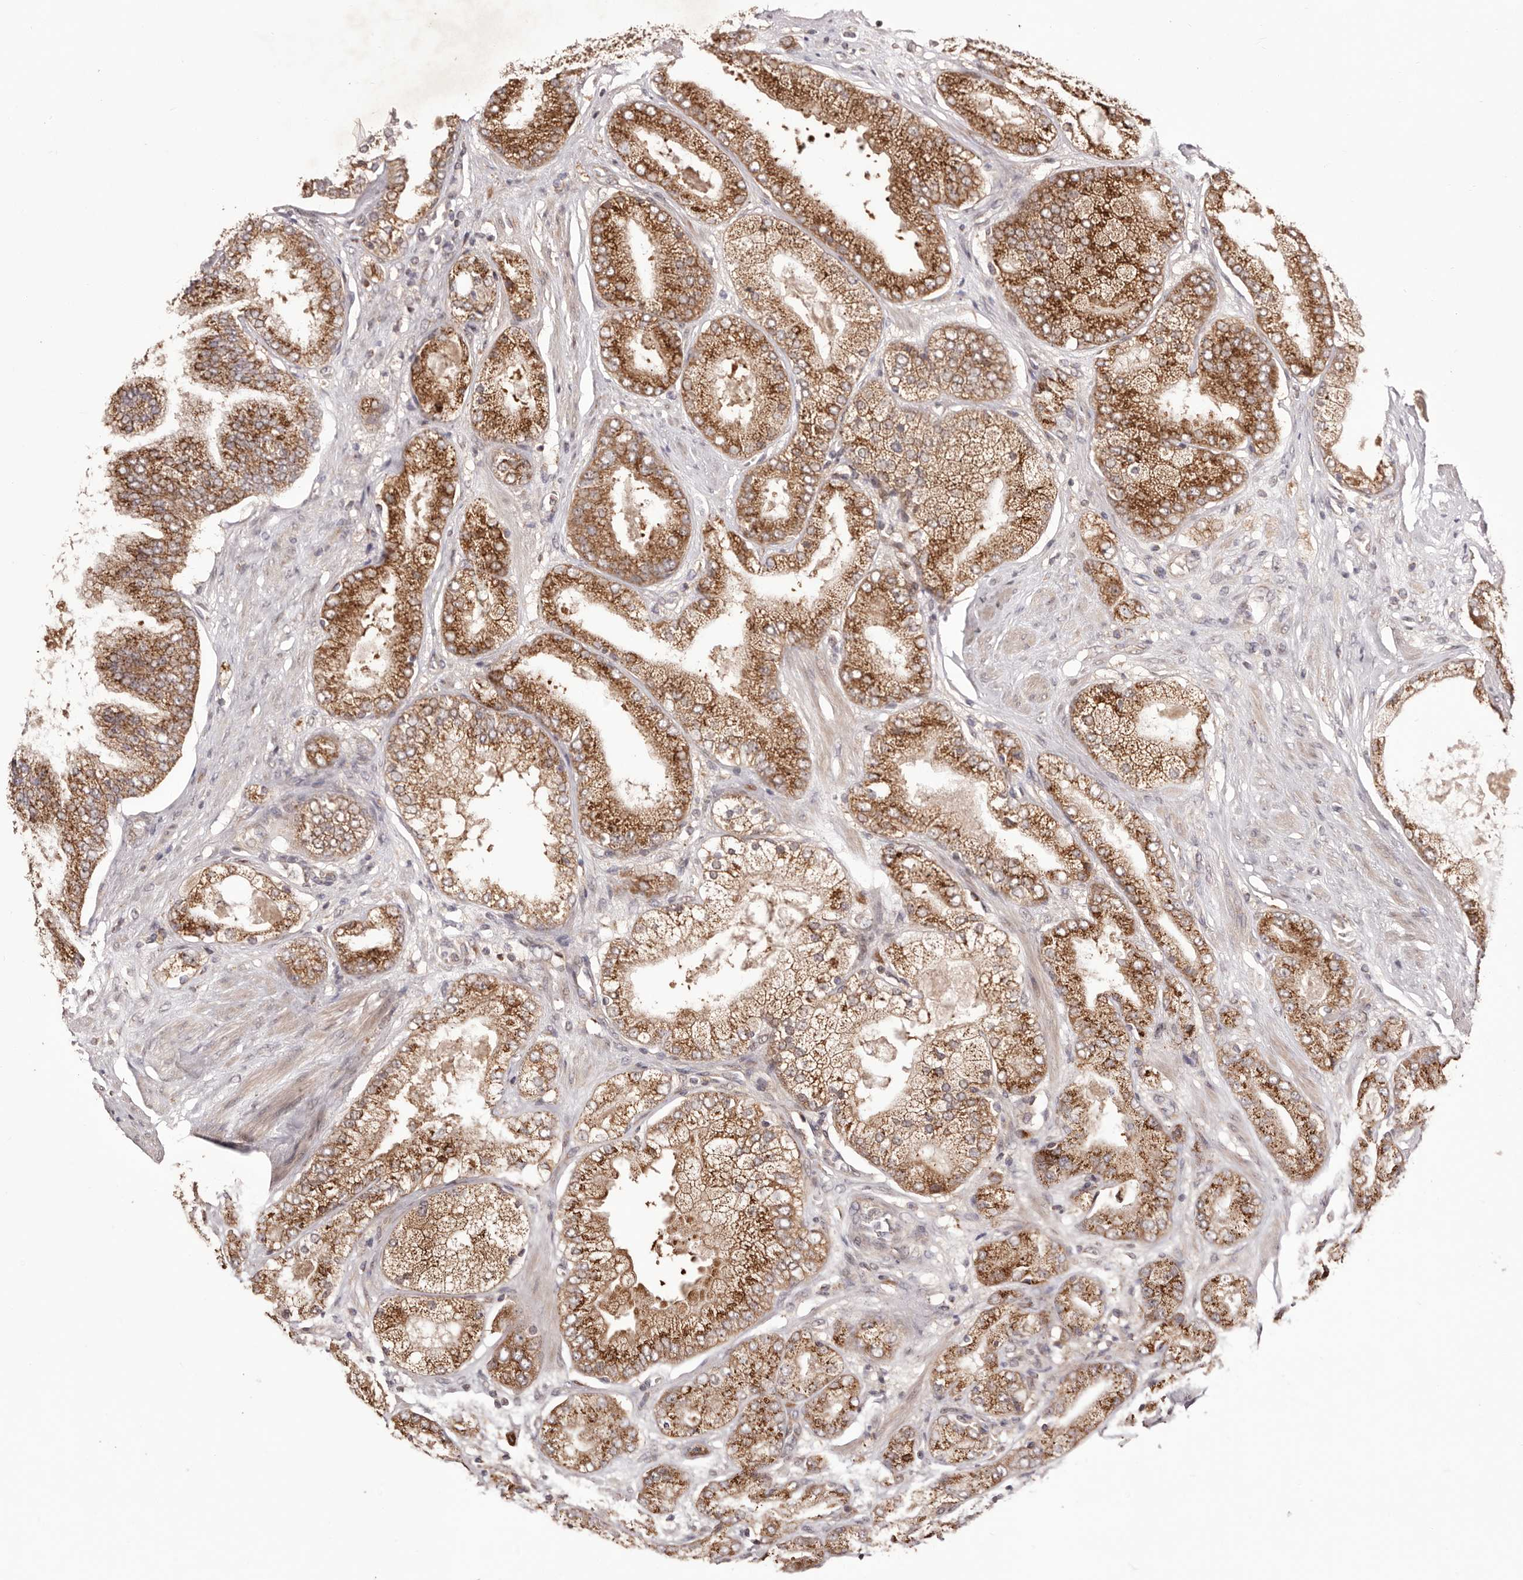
{"staining": {"intensity": "moderate", "quantity": ">75%", "location": "cytoplasmic/membranous"}, "tissue": "prostate cancer", "cell_type": "Tumor cells", "image_type": "cancer", "snomed": [{"axis": "morphology", "description": "Adenocarcinoma, High grade"}, {"axis": "topography", "description": "Prostate"}], "caption": "The immunohistochemical stain highlights moderate cytoplasmic/membranous positivity in tumor cells of prostate high-grade adenocarcinoma tissue.", "gene": "EGR3", "patient": {"sex": "male", "age": 58}}